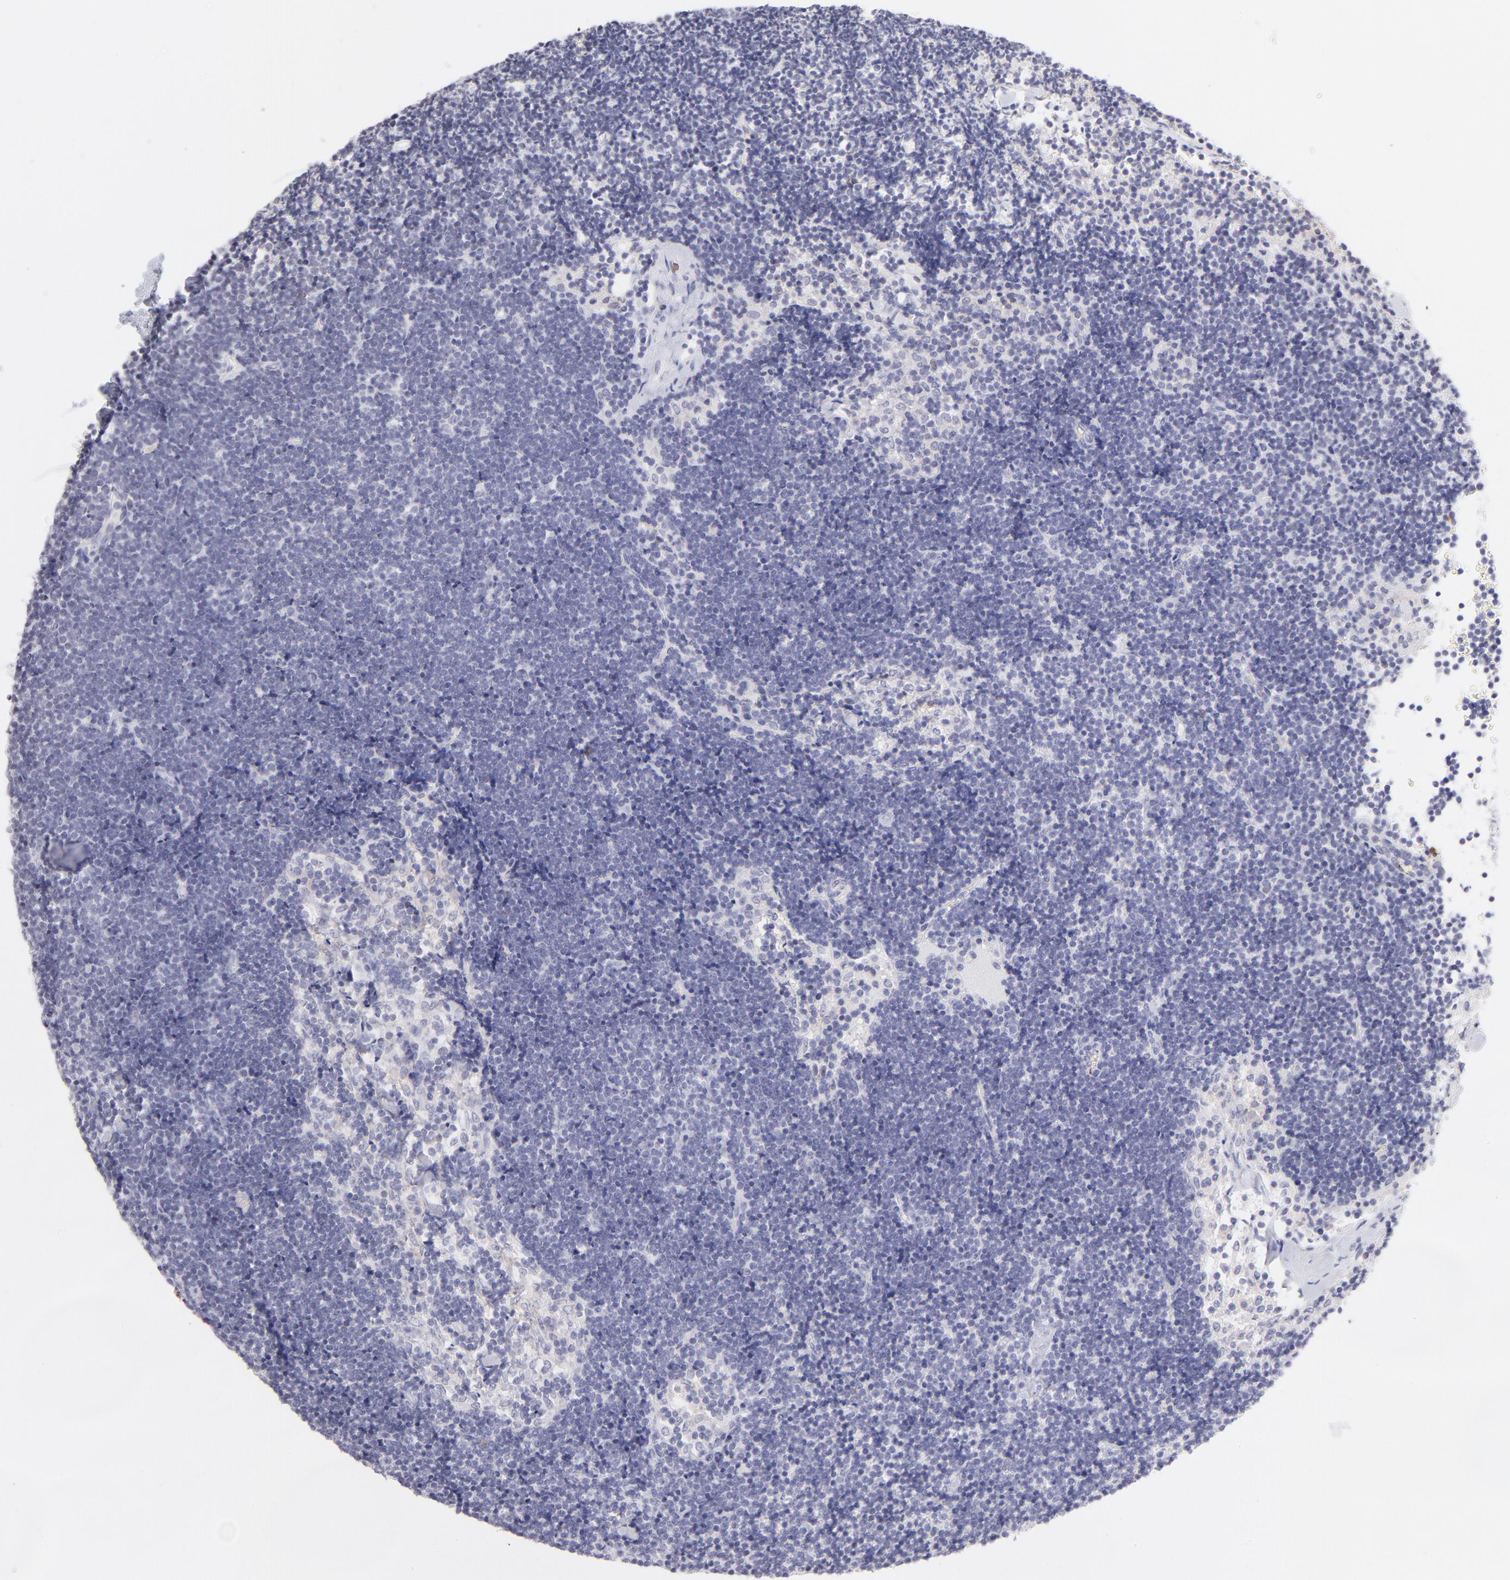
{"staining": {"intensity": "negative", "quantity": "none", "location": "none"}, "tissue": "lymph node", "cell_type": "Germinal center cells", "image_type": "normal", "snomed": [{"axis": "morphology", "description": "Normal tissue, NOS"}, {"axis": "topography", "description": "Lymph node"}], "caption": "High power microscopy micrograph of an immunohistochemistry (IHC) image of benign lymph node, revealing no significant positivity in germinal center cells. The staining is performed using DAB (3,3'-diaminobenzidine) brown chromogen with nuclei counter-stained in using hematoxylin.", "gene": "LTB4R", "patient": {"sex": "male", "age": 63}}